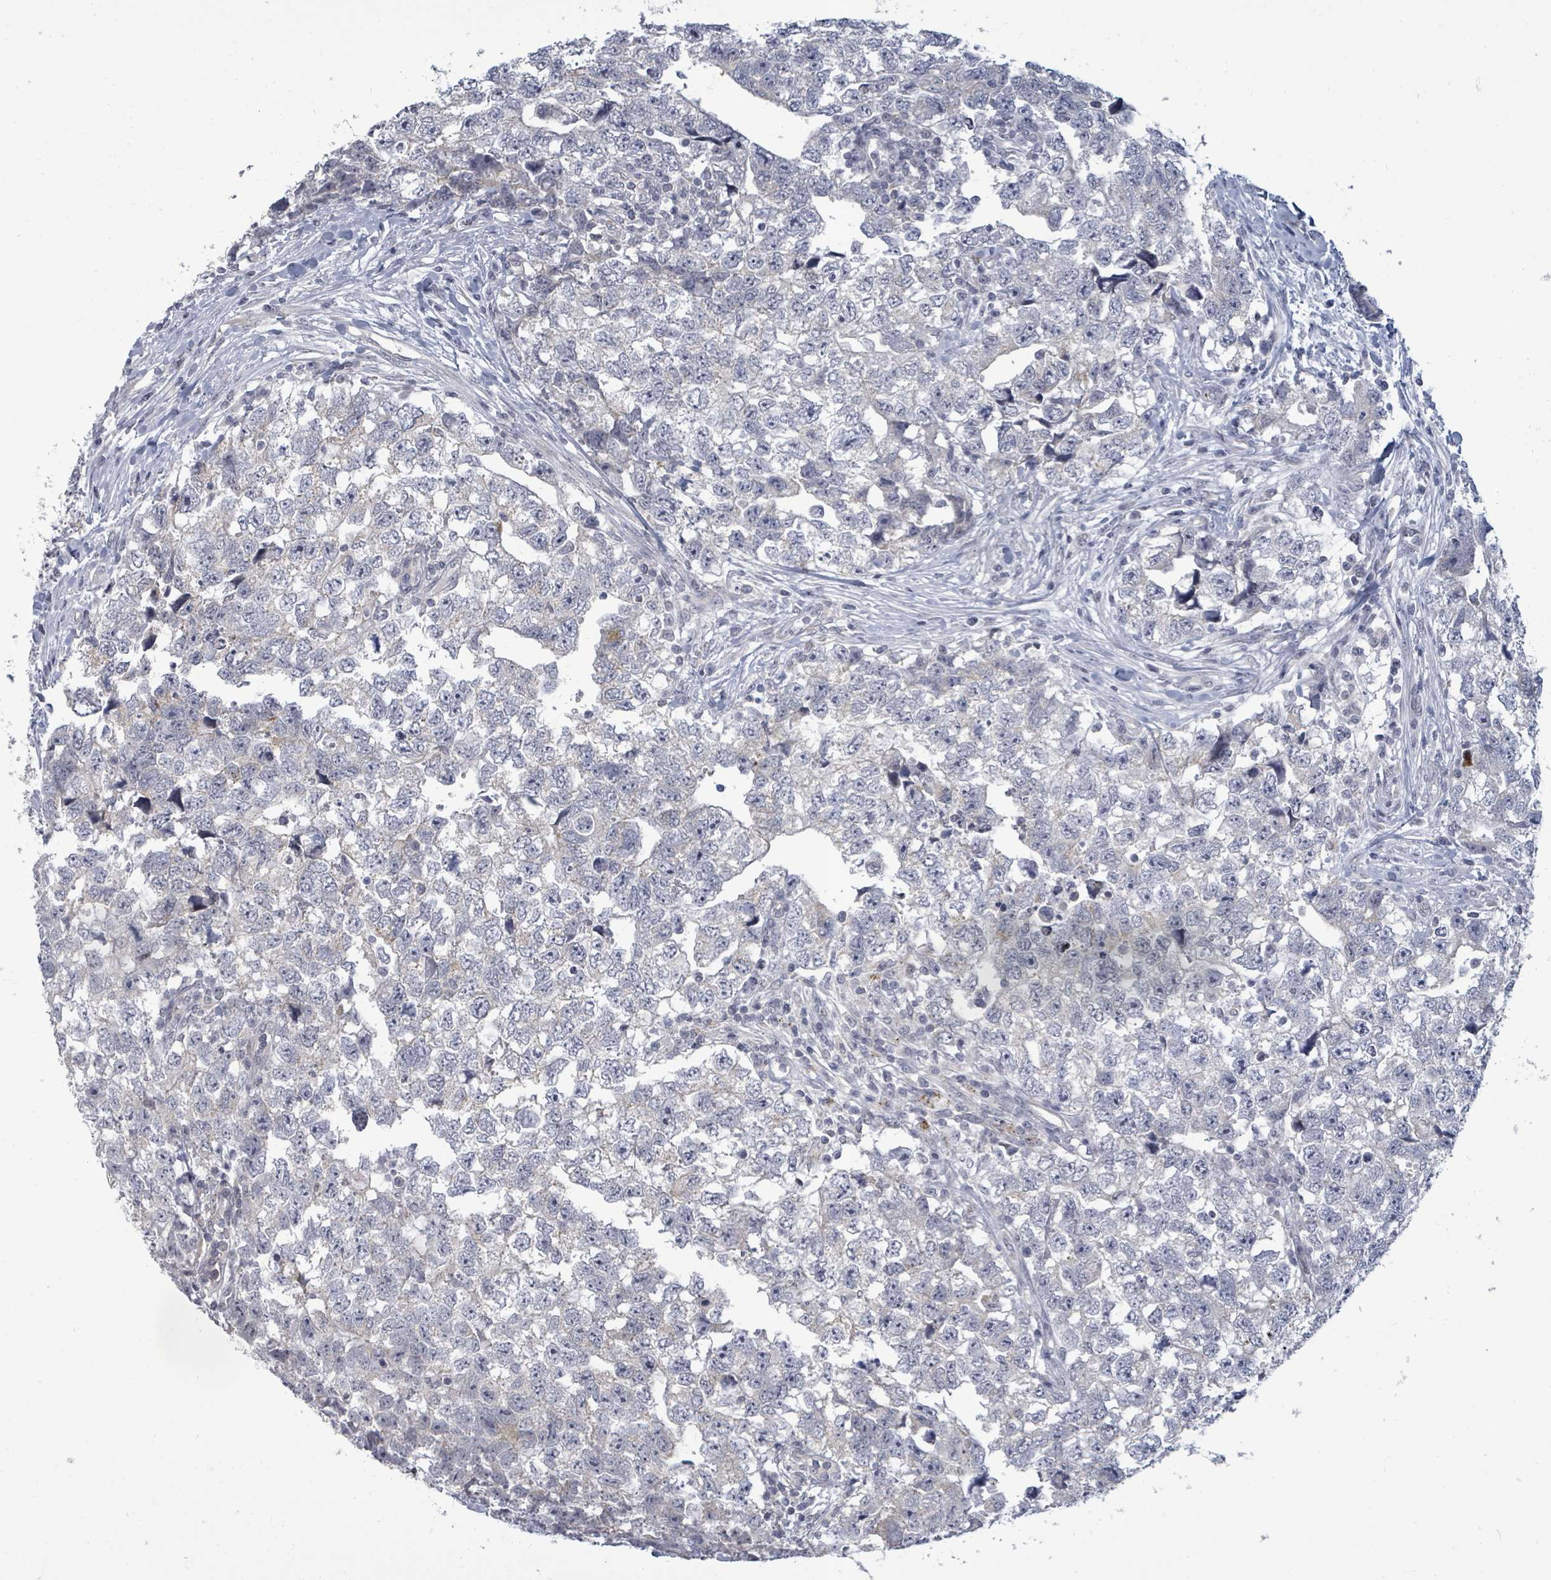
{"staining": {"intensity": "negative", "quantity": "none", "location": "none"}, "tissue": "testis cancer", "cell_type": "Tumor cells", "image_type": "cancer", "snomed": [{"axis": "morphology", "description": "Carcinoma, Embryonal, NOS"}, {"axis": "topography", "description": "Testis"}], "caption": "The image demonstrates no staining of tumor cells in embryonal carcinoma (testis).", "gene": "PTPN20", "patient": {"sex": "male", "age": 22}}